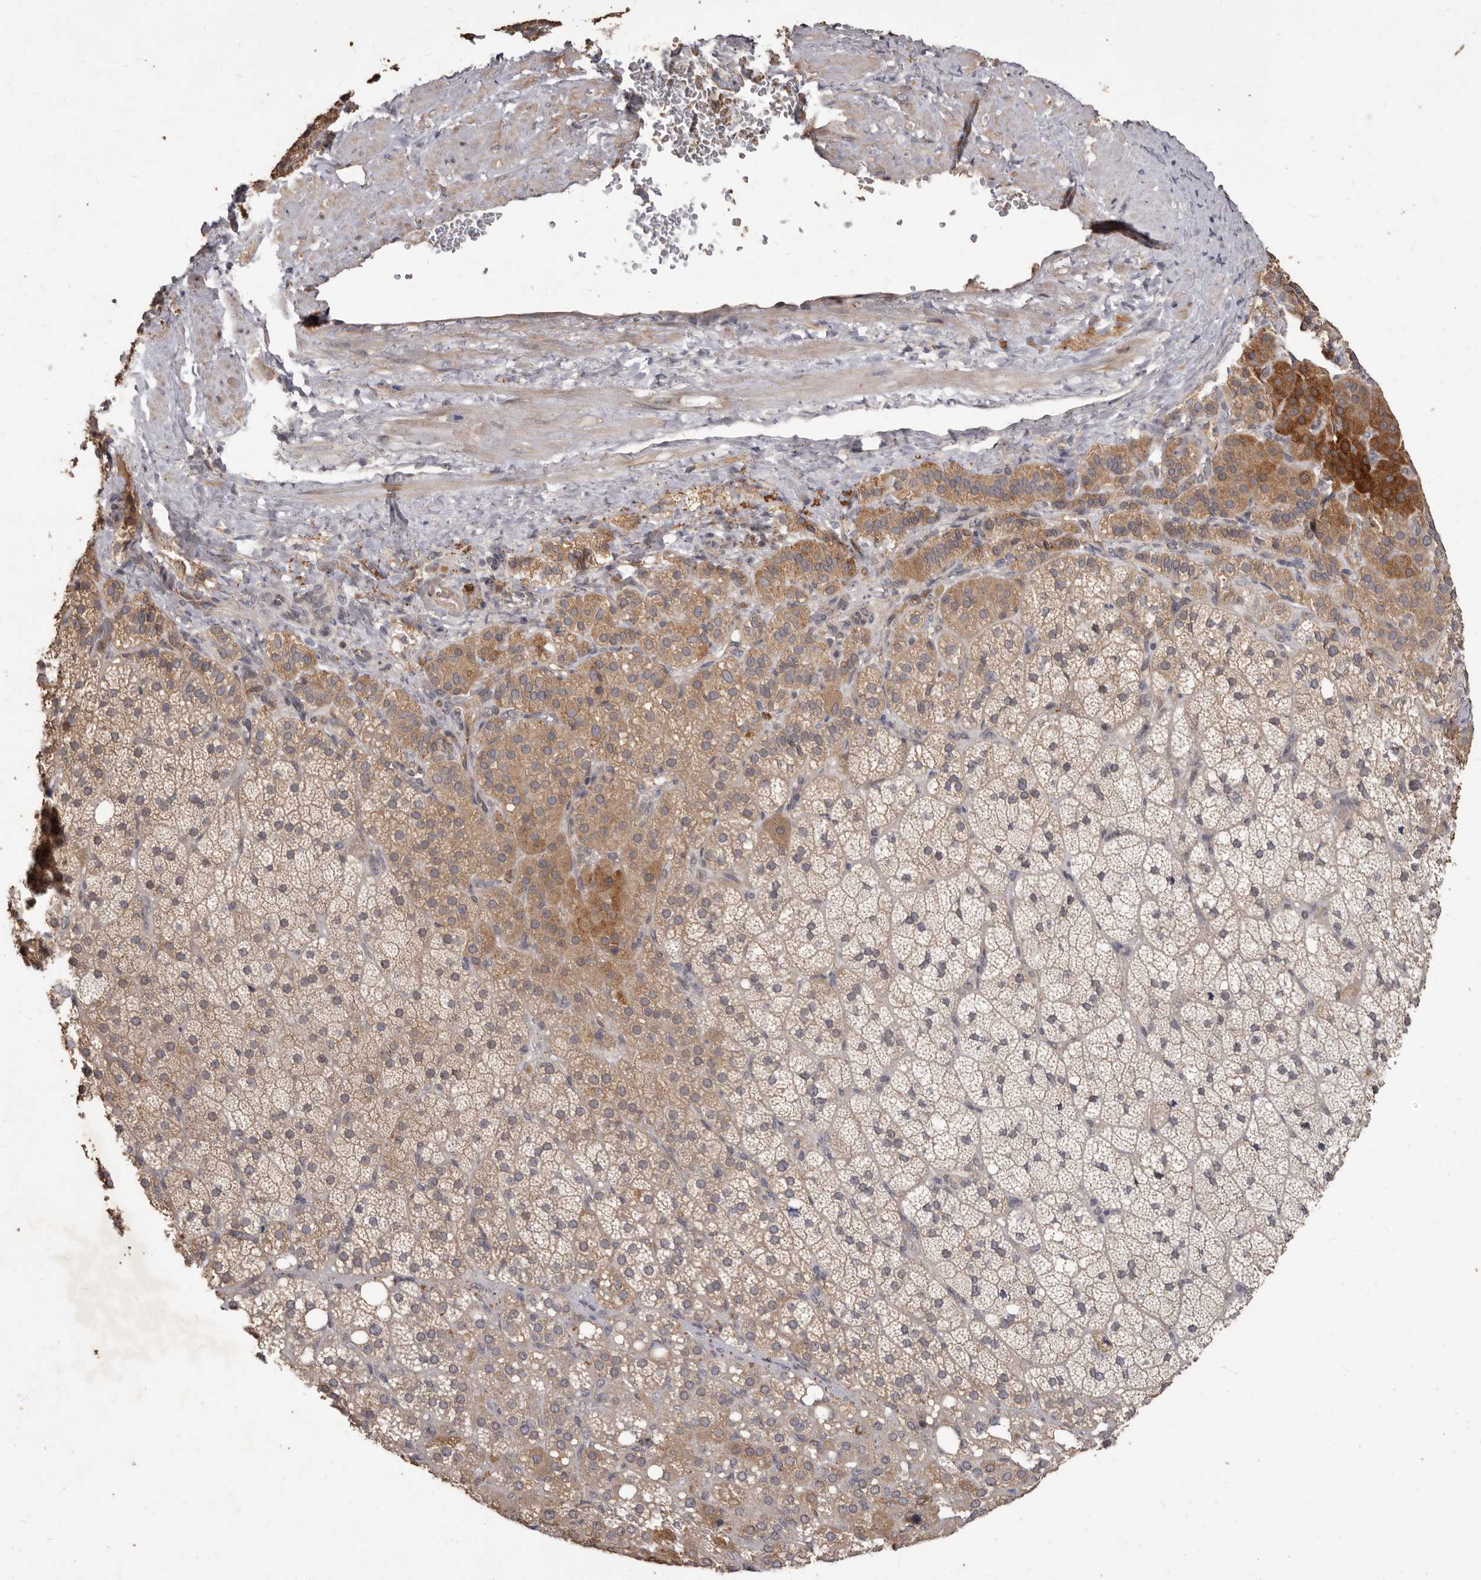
{"staining": {"intensity": "moderate", "quantity": ">75%", "location": "cytoplasmic/membranous"}, "tissue": "adrenal gland", "cell_type": "Glandular cells", "image_type": "normal", "snomed": [{"axis": "morphology", "description": "Normal tissue, NOS"}, {"axis": "topography", "description": "Adrenal gland"}], "caption": "Glandular cells demonstrate medium levels of moderate cytoplasmic/membranous staining in approximately >75% of cells in benign adrenal gland.", "gene": "ACLY", "patient": {"sex": "female", "age": 59}}